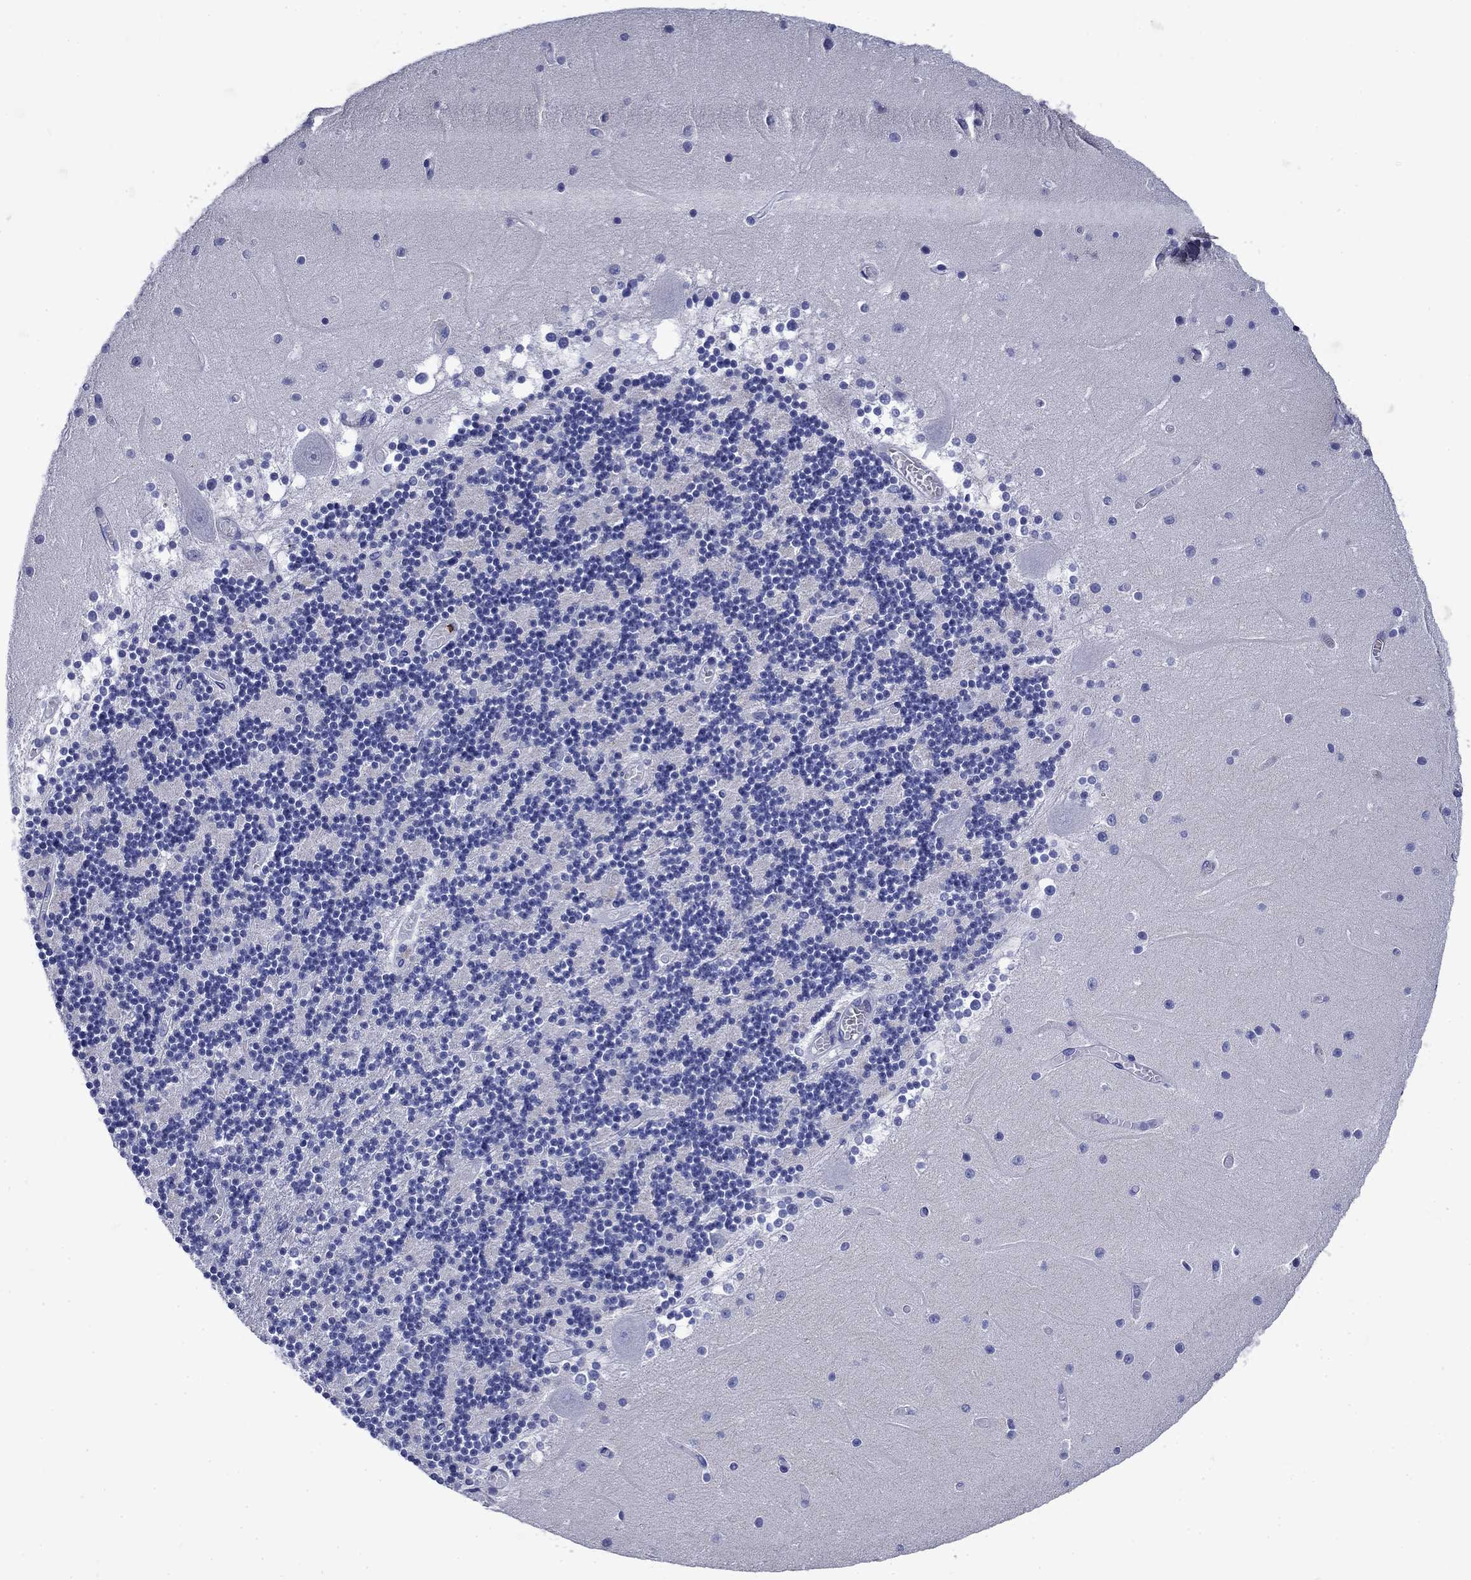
{"staining": {"intensity": "negative", "quantity": "none", "location": "none"}, "tissue": "cerebellum", "cell_type": "Cells in granular layer", "image_type": "normal", "snomed": [{"axis": "morphology", "description": "Normal tissue, NOS"}, {"axis": "topography", "description": "Cerebellum"}], "caption": "Immunohistochemical staining of unremarkable human cerebellum demonstrates no significant expression in cells in granular layer. (DAB immunohistochemistry, high magnification).", "gene": "TFR2", "patient": {"sex": "female", "age": 28}}